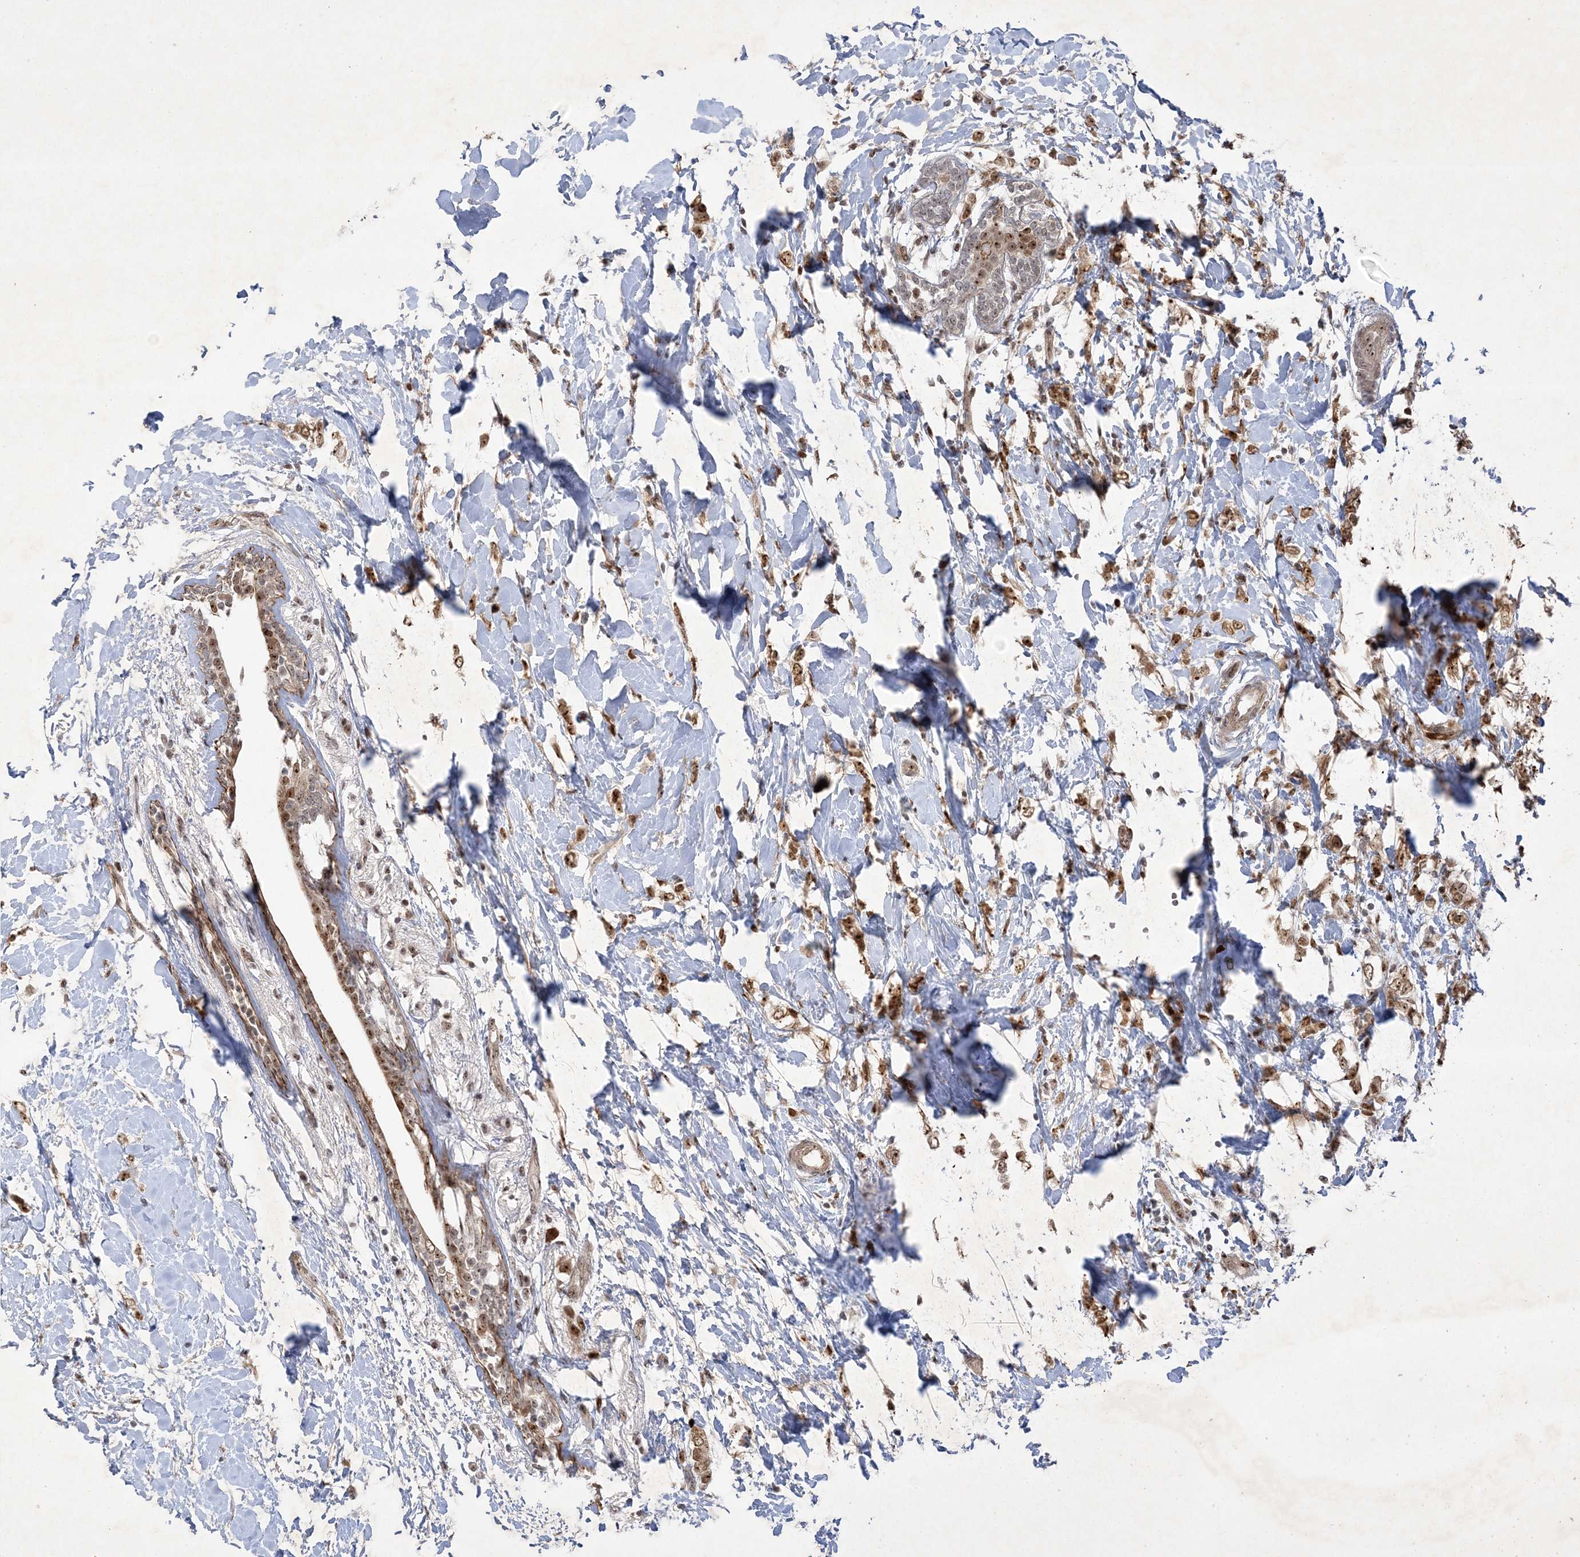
{"staining": {"intensity": "moderate", "quantity": ">75%", "location": "nuclear"}, "tissue": "breast cancer", "cell_type": "Tumor cells", "image_type": "cancer", "snomed": [{"axis": "morphology", "description": "Normal tissue, NOS"}, {"axis": "morphology", "description": "Lobular carcinoma"}, {"axis": "topography", "description": "Breast"}], "caption": "This image exhibits IHC staining of human breast cancer, with medium moderate nuclear positivity in about >75% of tumor cells.", "gene": "NPM3", "patient": {"sex": "female", "age": 47}}